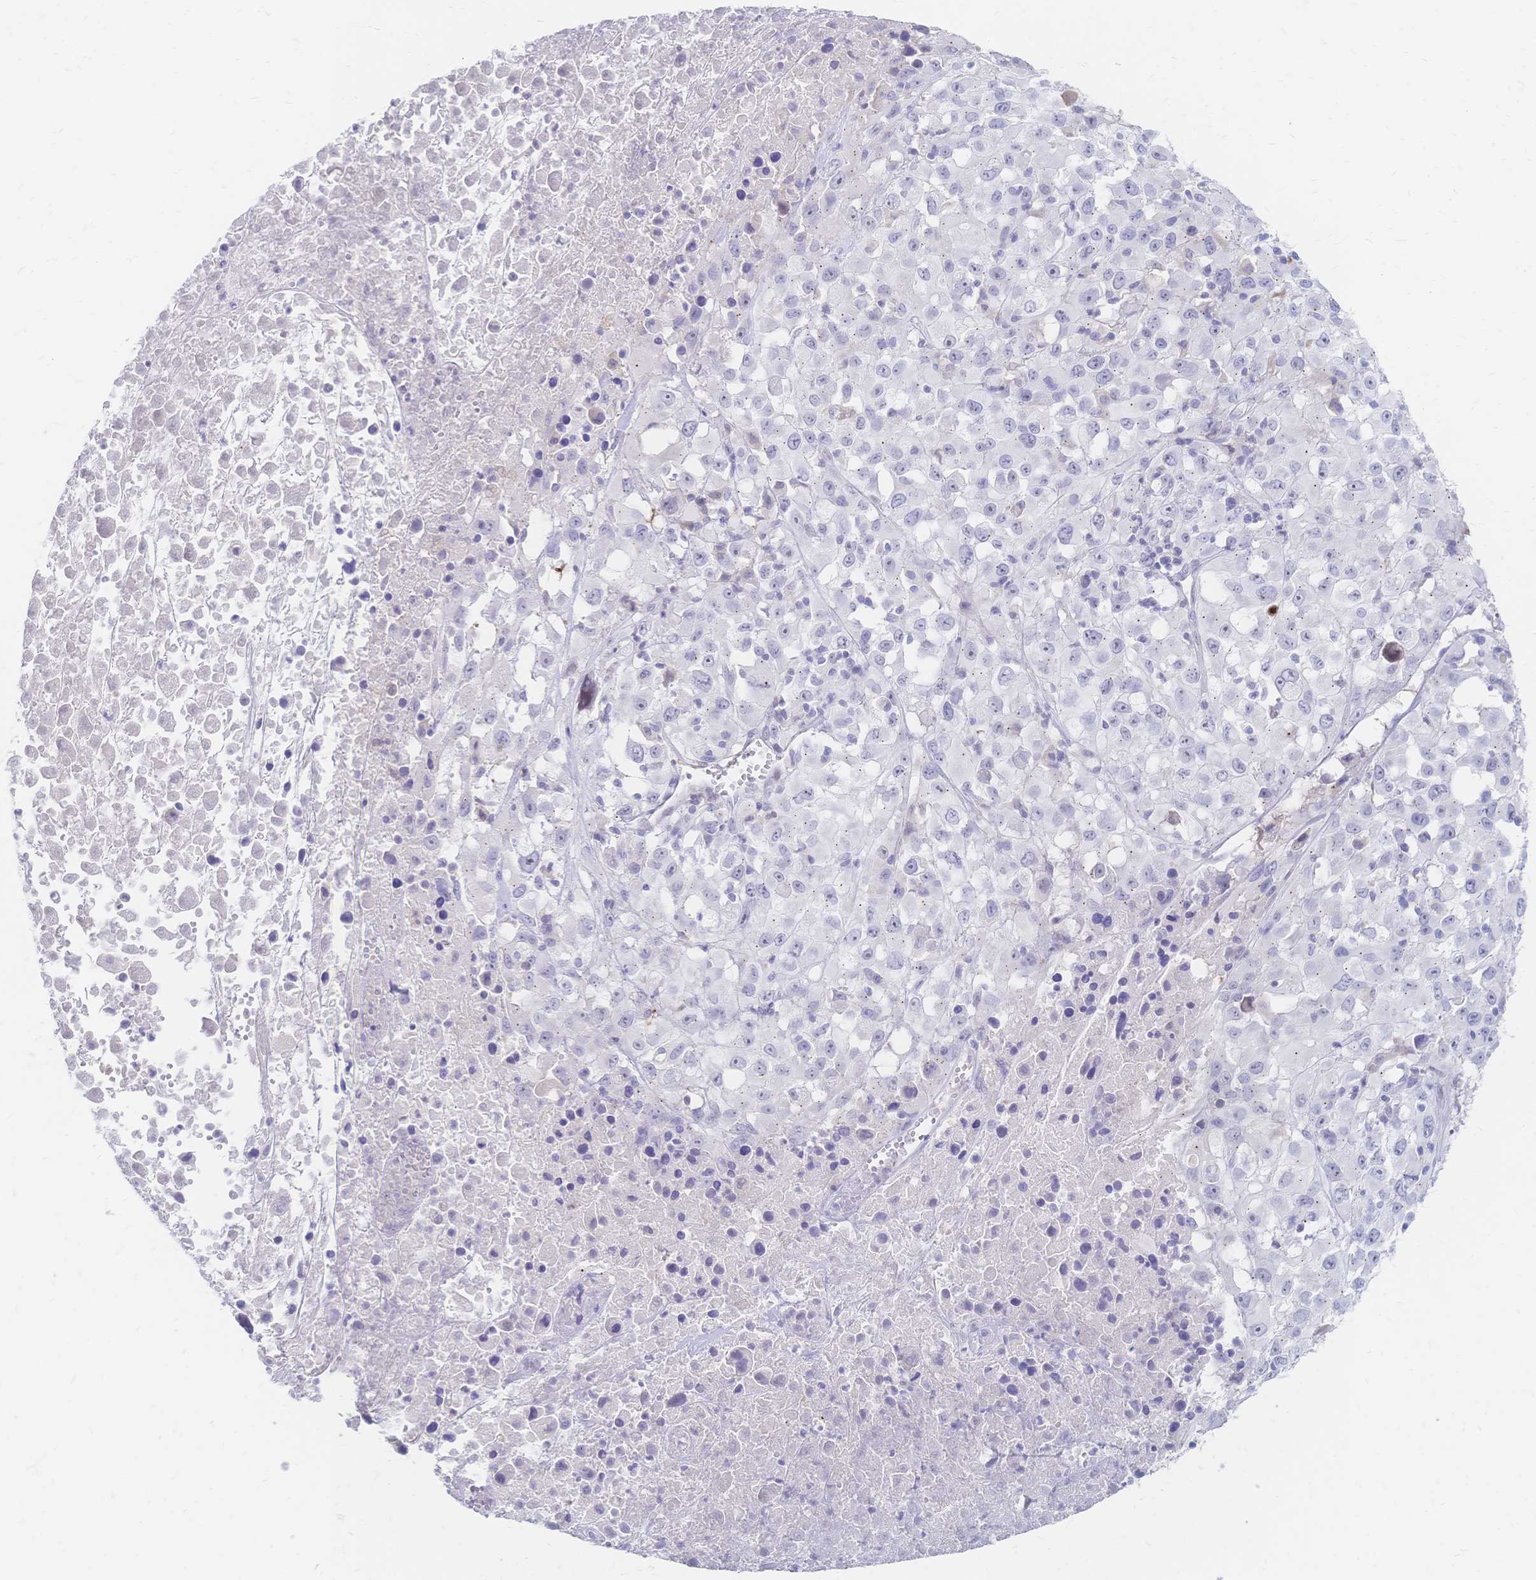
{"staining": {"intensity": "negative", "quantity": "none", "location": "none"}, "tissue": "melanoma", "cell_type": "Tumor cells", "image_type": "cancer", "snomed": [{"axis": "morphology", "description": "Malignant melanoma, Metastatic site"}, {"axis": "topography", "description": "Soft tissue"}], "caption": "IHC micrograph of neoplastic tissue: human malignant melanoma (metastatic site) stained with DAB shows no significant protein staining in tumor cells. Nuclei are stained in blue.", "gene": "PSORS1C2", "patient": {"sex": "male", "age": 50}}